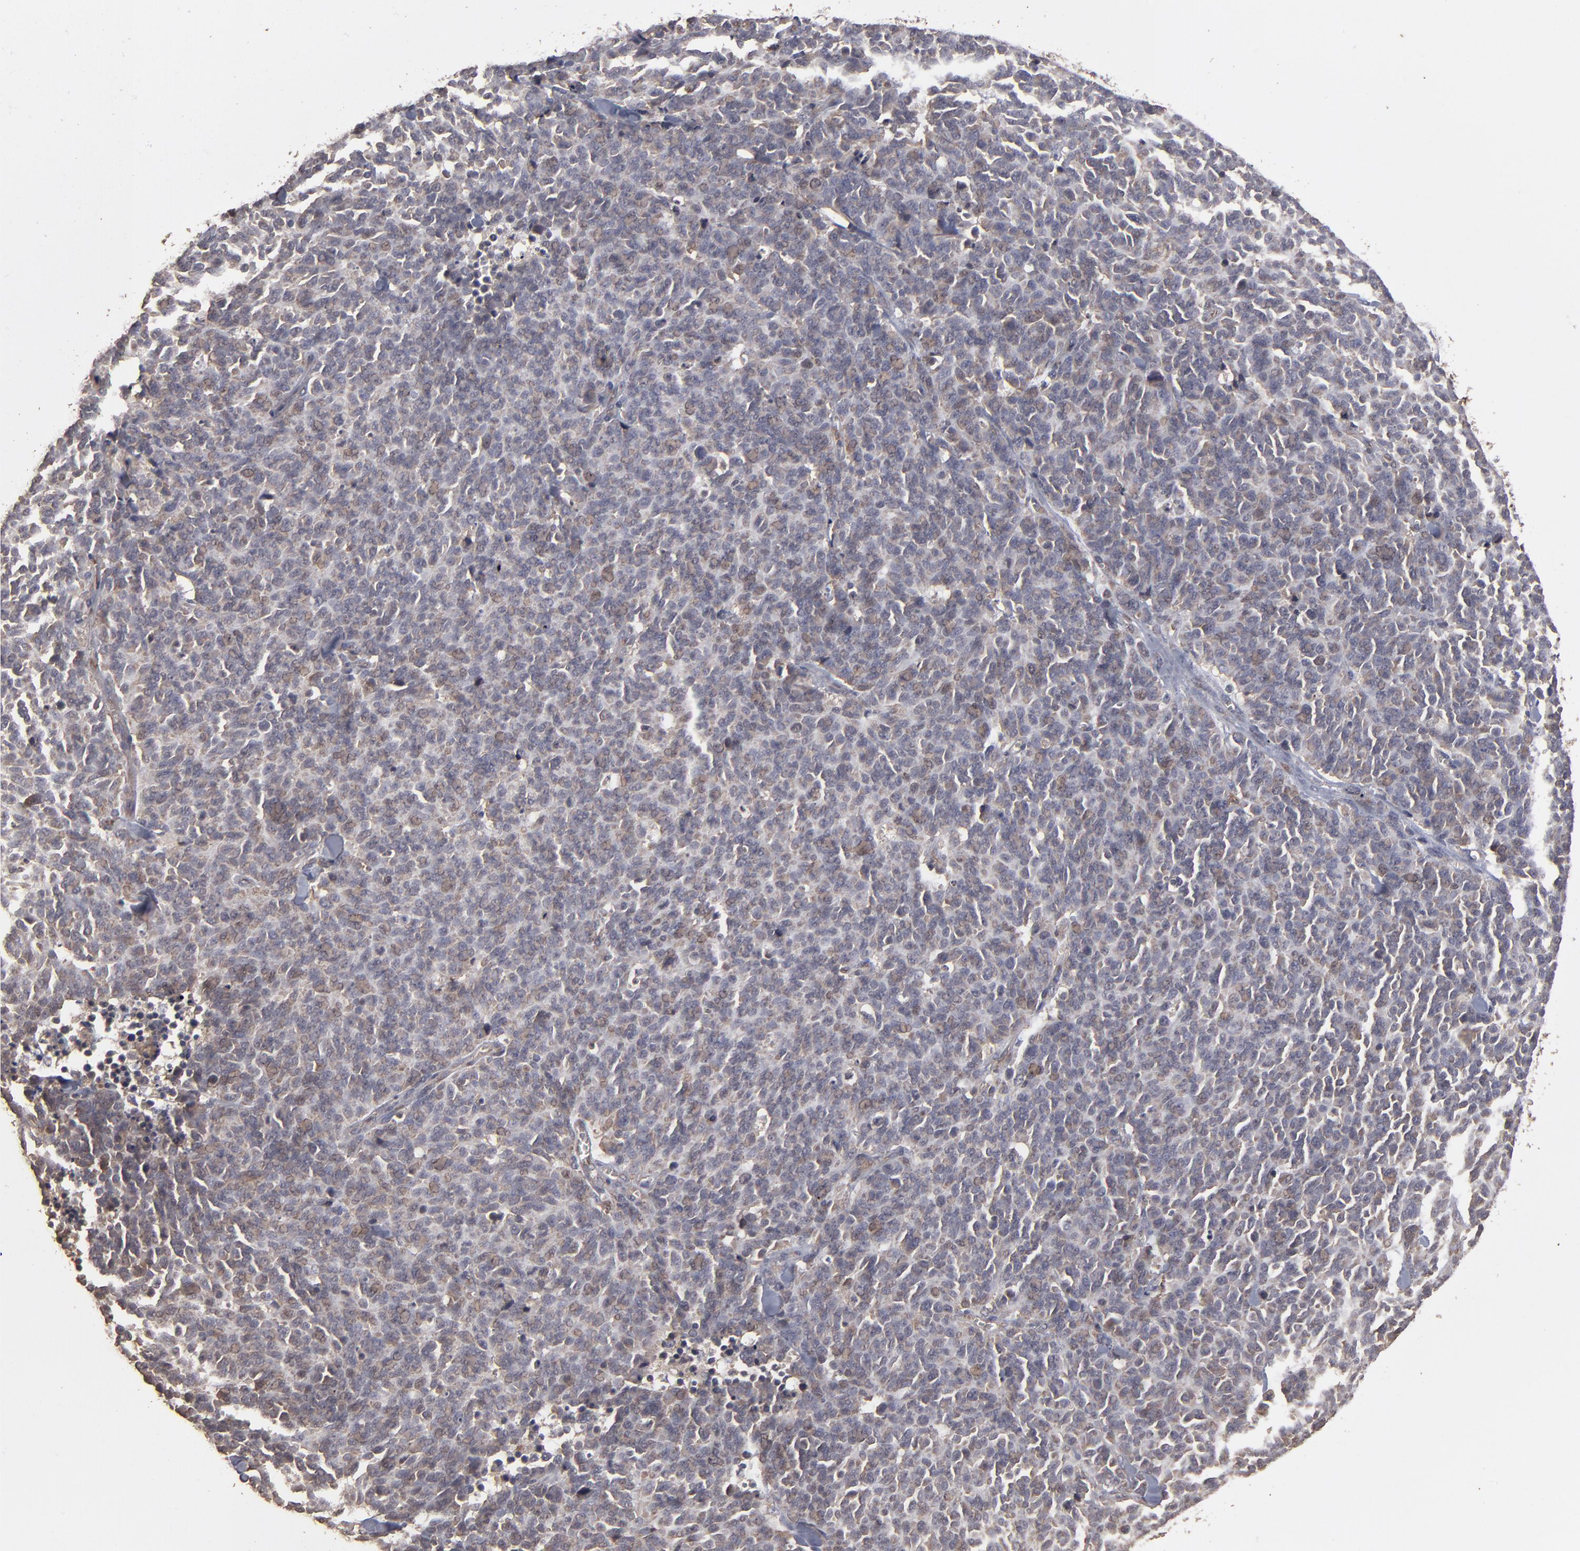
{"staining": {"intensity": "weak", "quantity": ">75%", "location": "cytoplasmic/membranous"}, "tissue": "lung cancer", "cell_type": "Tumor cells", "image_type": "cancer", "snomed": [{"axis": "morphology", "description": "Neoplasm, malignant, NOS"}, {"axis": "topography", "description": "Lung"}], "caption": "IHC micrograph of human neoplasm (malignant) (lung) stained for a protein (brown), which shows low levels of weak cytoplasmic/membranous expression in about >75% of tumor cells.", "gene": "MMP2", "patient": {"sex": "female", "age": 58}}